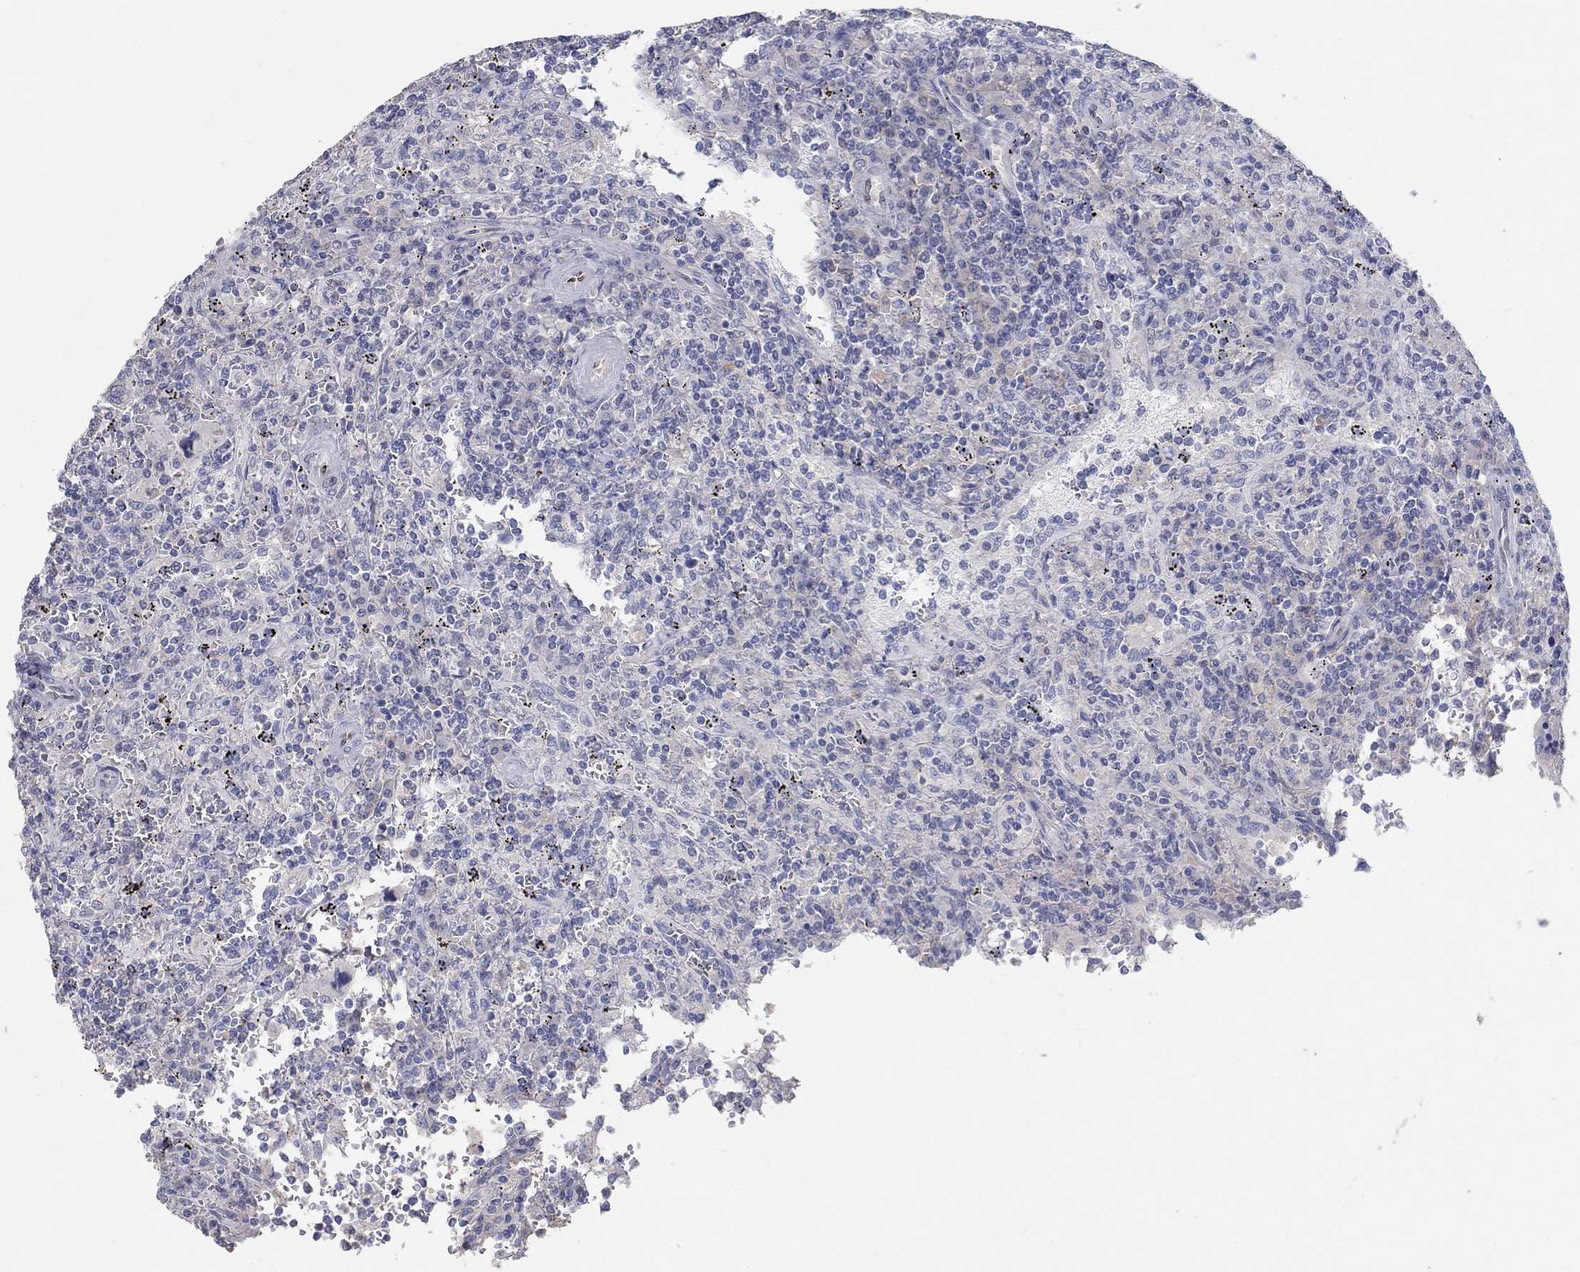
{"staining": {"intensity": "negative", "quantity": "none", "location": "none"}, "tissue": "lymphoma", "cell_type": "Tumor cells", "image_type": "cancer", "snomed": [{"axis": "morphology", "description": "Malignant lymphoma, non-Hodgkin's type, Low grade"}, {"axis": "topography", "description": "Spleen"}], "caption": "The immunohistochemistry image has no significant expression in tumor cells of malignant lymphoma, non-Hodgkin's type (low-grade) tissue.", "gene": "FGF2", "patient": {"sex": "male", "age": 62}}